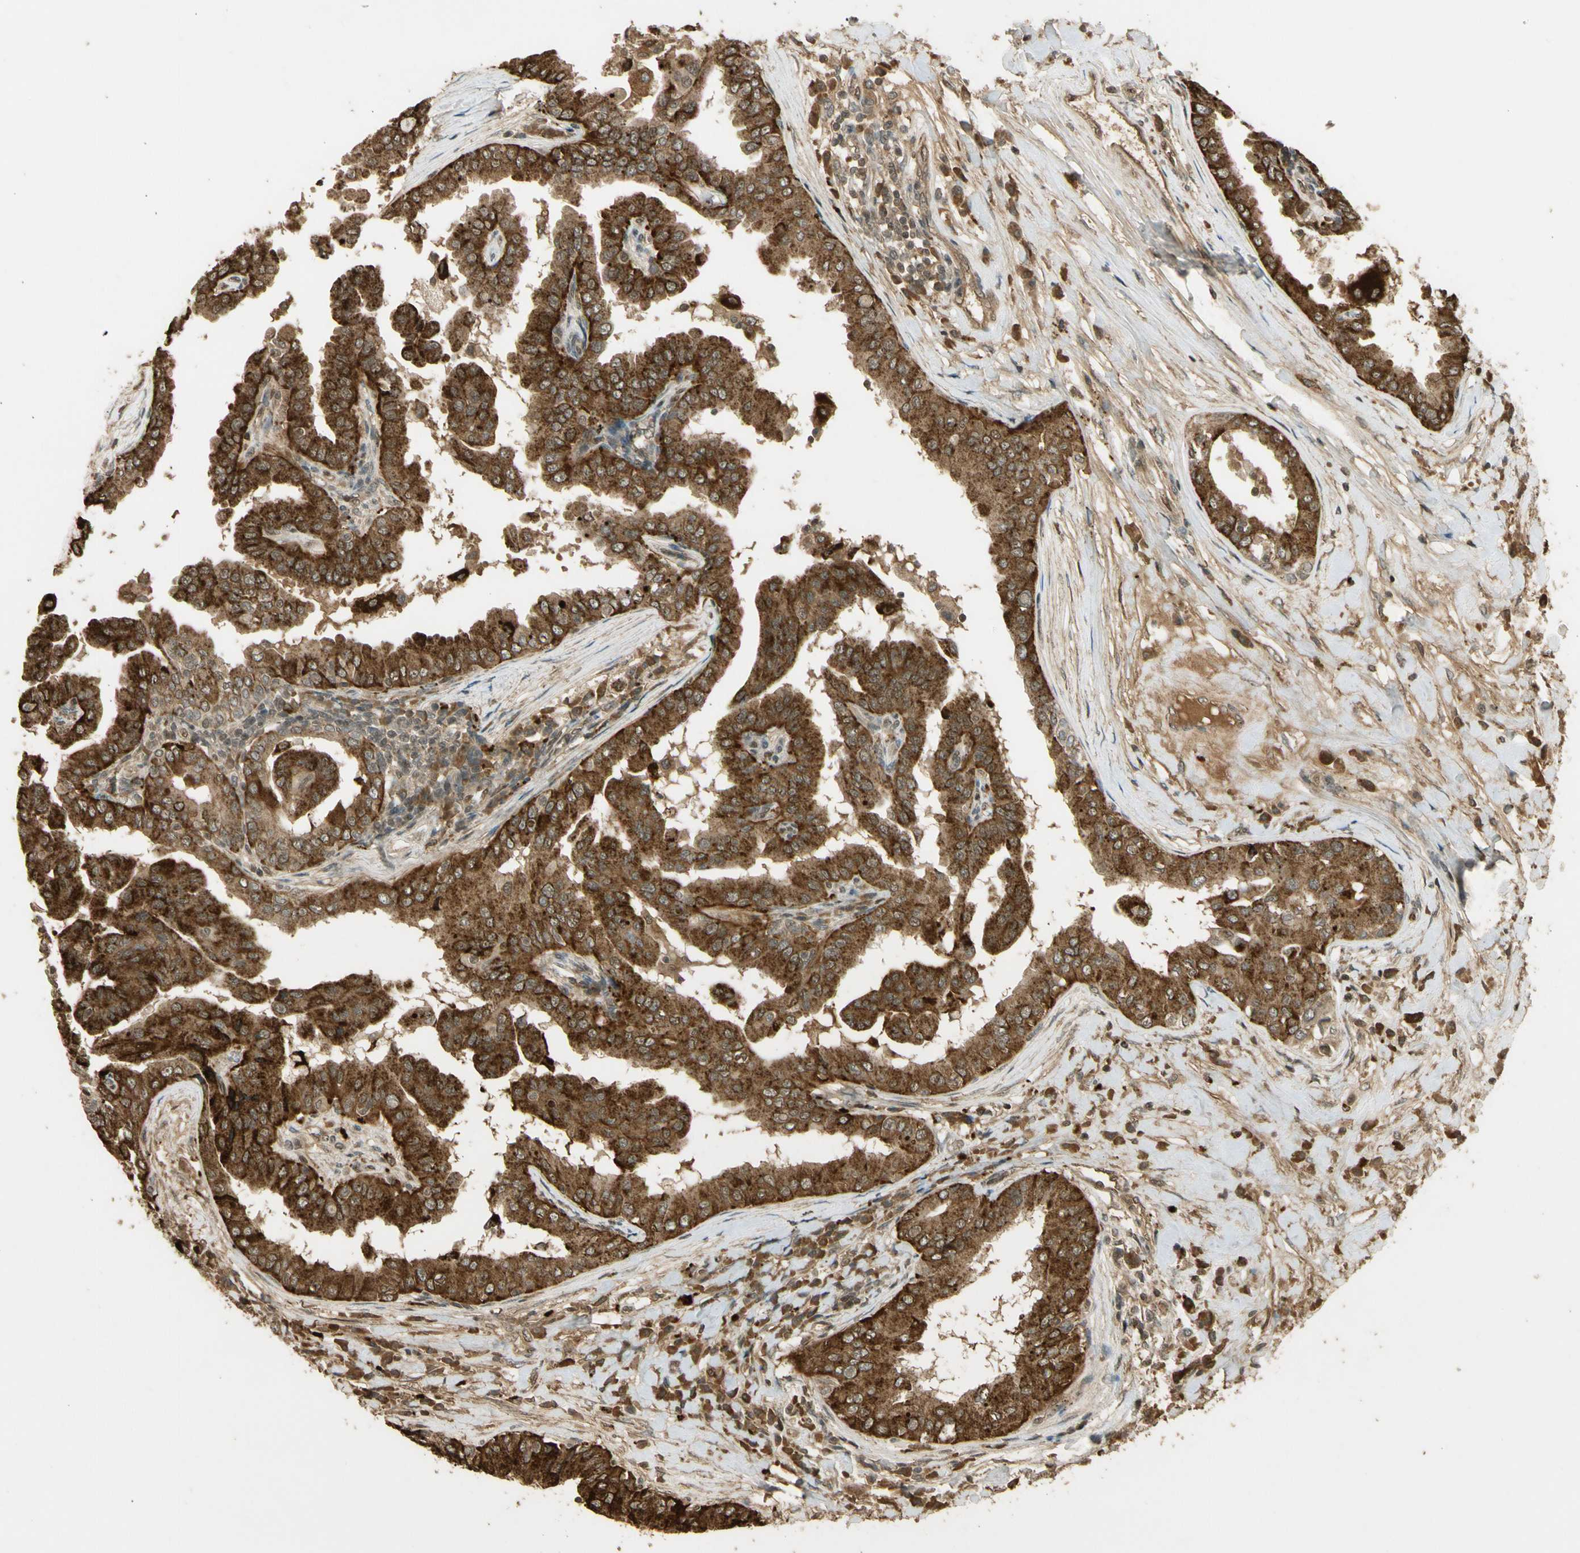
{"staining": {"intensity": "strong", "quantity": ">75%", "location": "cytoplasmic/membranous"}, "tissue": "thyroid cancer", "cell_type": "Tumor cells", "image_type": "cancer", "snomed": [{"axis": "morphology", "description": "Papillary adenocarcinoma, NOS"}, {"axis": "topography", "description": "Thyroid gland"}], "caption": "Immunohistochemical staining of thyroid cancer (papillary adenocarcinoma) displays high levels of strong cytoplasmic/membranous staining in about >75% of tumor cells.", "gene": "GMEB2", "patient": {"sex": "male", "age": 33}}